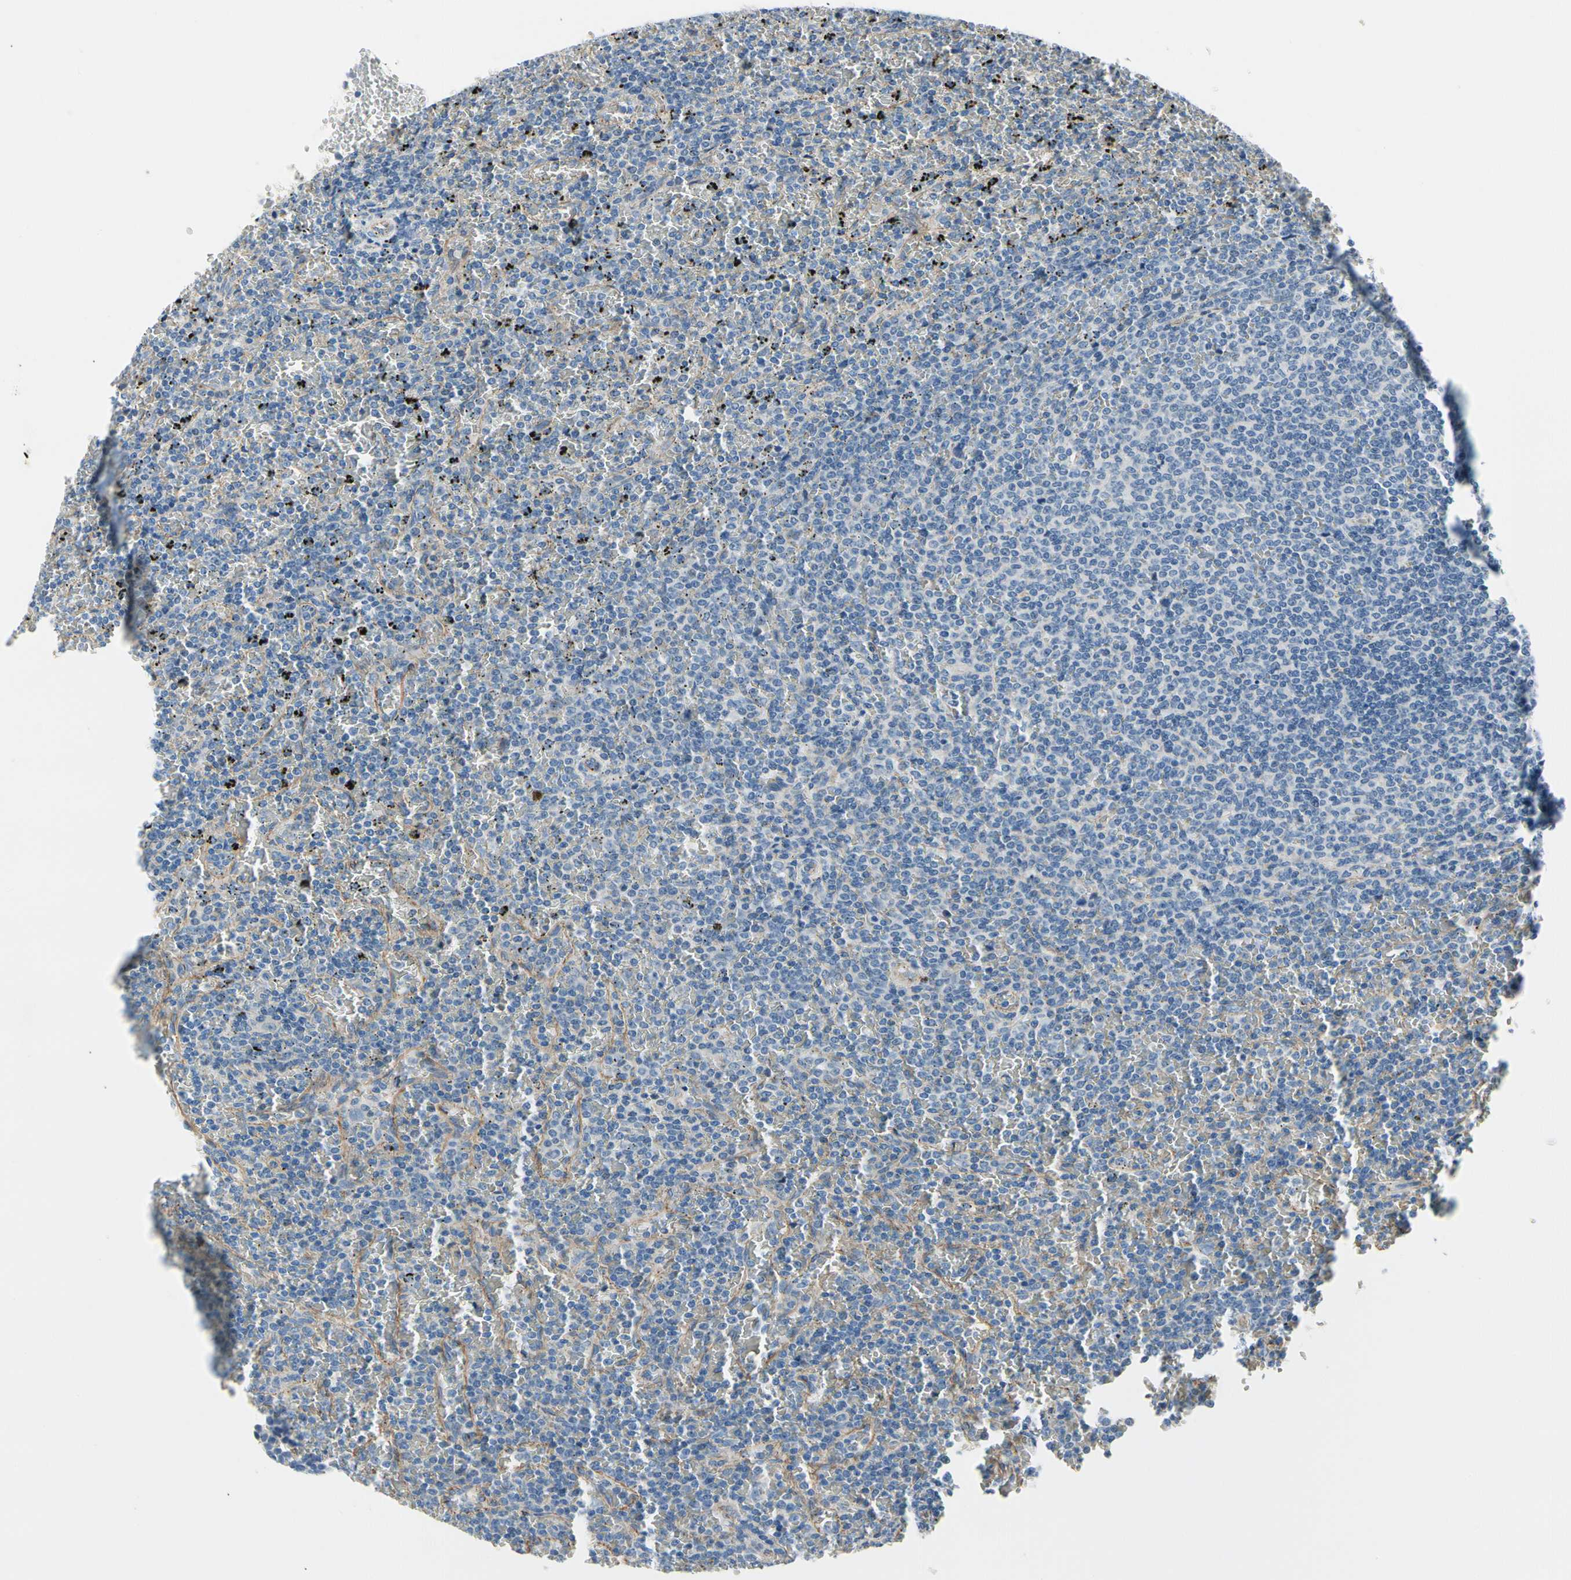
{"staining": {"intensity": "negative", "quantity": "none", "location": "none"}, "tissue": "lymphoma", "cell_type": "Tumor cells", "image_type": "cancer", "snomed": [{"axis": "morphology", "description": "Malignant lymphoma, non-Hodgkin's type, Low grade"}, {"axis": "topography", "description": "Spleen"}], "caption": "Immunohistochemistry histopathology image of human lymphoma stained for a protein (brown), which demonstrates no expression in tumor cells.", "gene": "LGR6", "patient": {"sex": "female", "age": 77}}